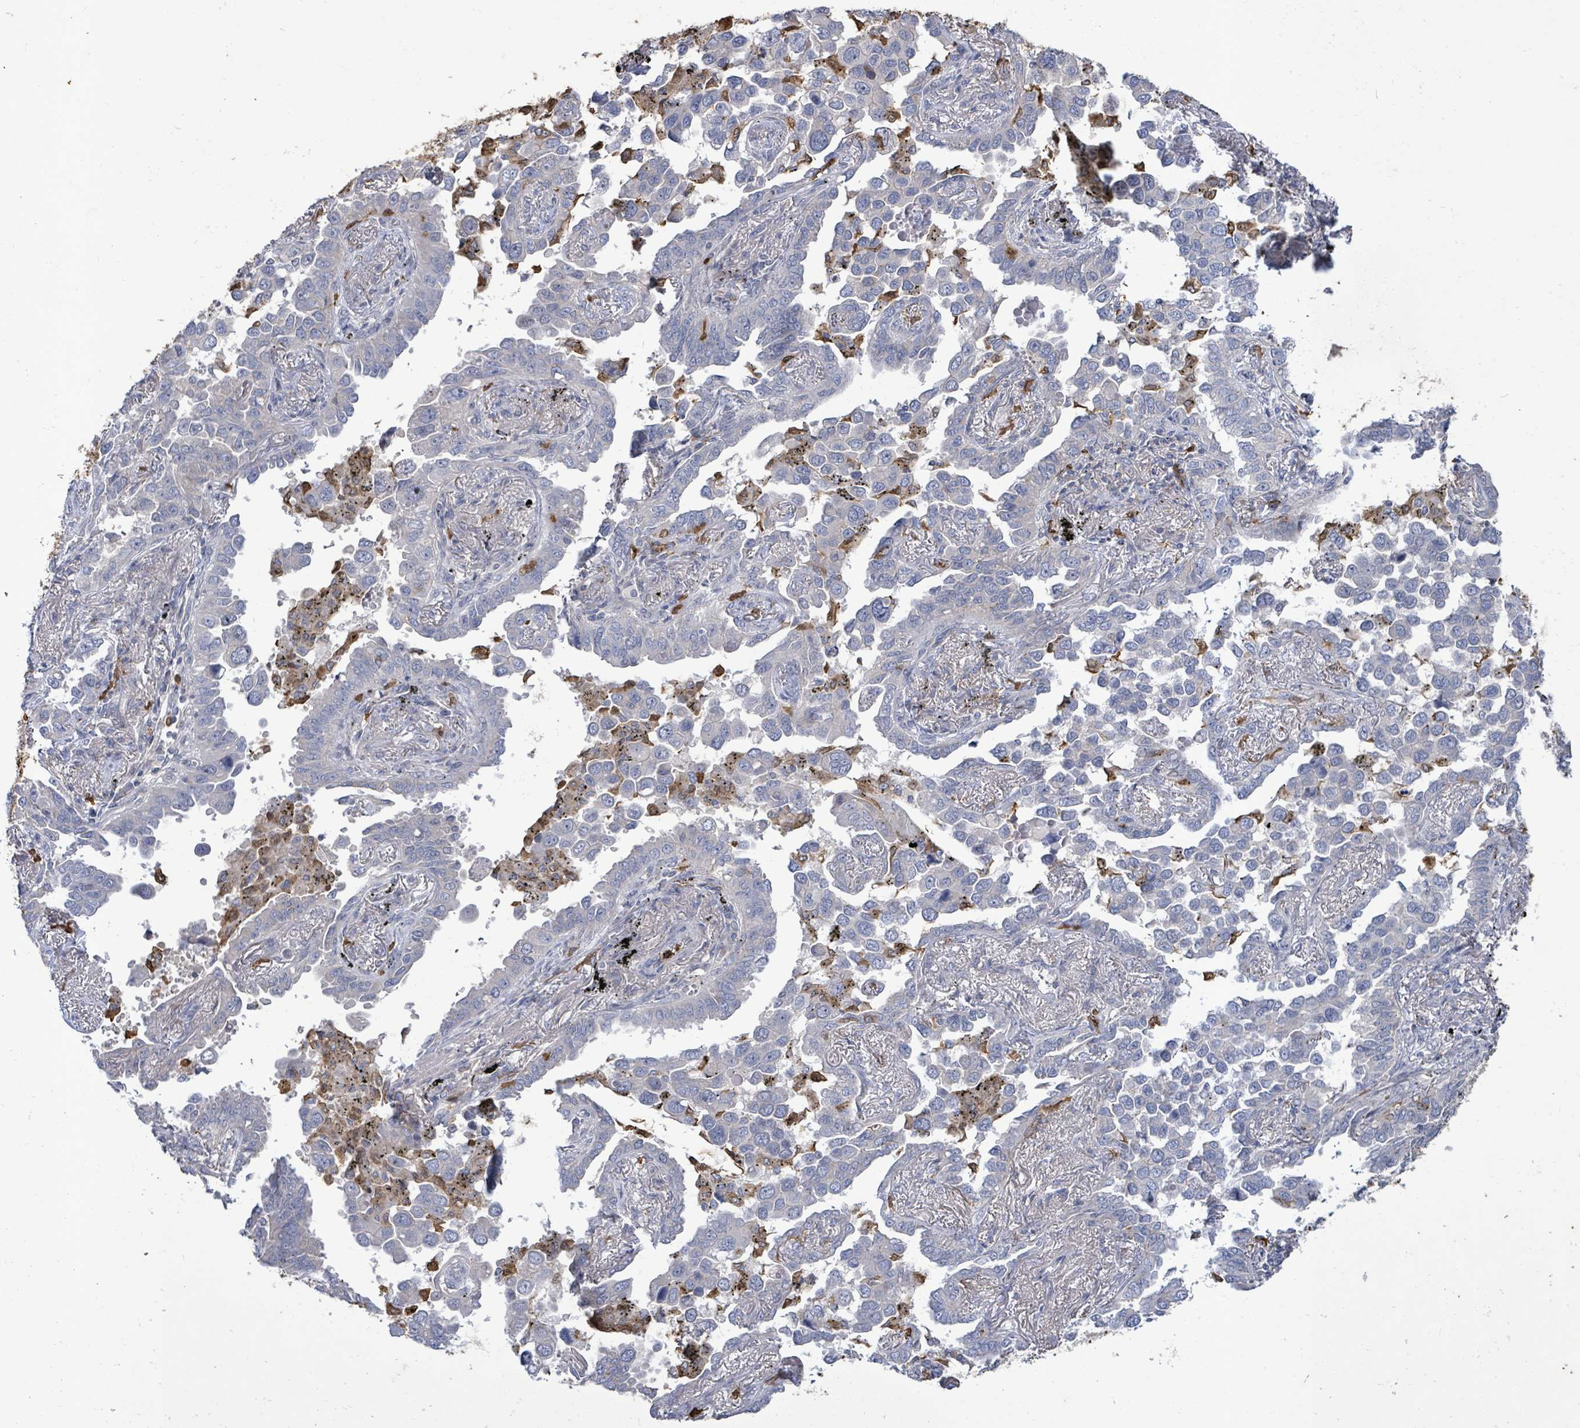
{"staining": {"intensity": "negative", "quantity": "none", "location": "none"}, "tissue": "lung cancer", "cell_type": "Tumor cells", "image_type": "cancer", "snomed": [{"axis": "morphology", "description": "Adenocarcinoma, NOS"}, {"axis": "topography", "description": "Lung"}], "caption": "Adenocarcinoma (lung) was stained to show a protein in brown. There is no significant expression in tumor cells. The staining was performed using DAB to visualize the protein expression in brown, while the nuclei were stained in blue with hematoxylin (Magnification: 20x).", "gene": "FAM210A", "patient": {"sex": "male", "age": 67}}